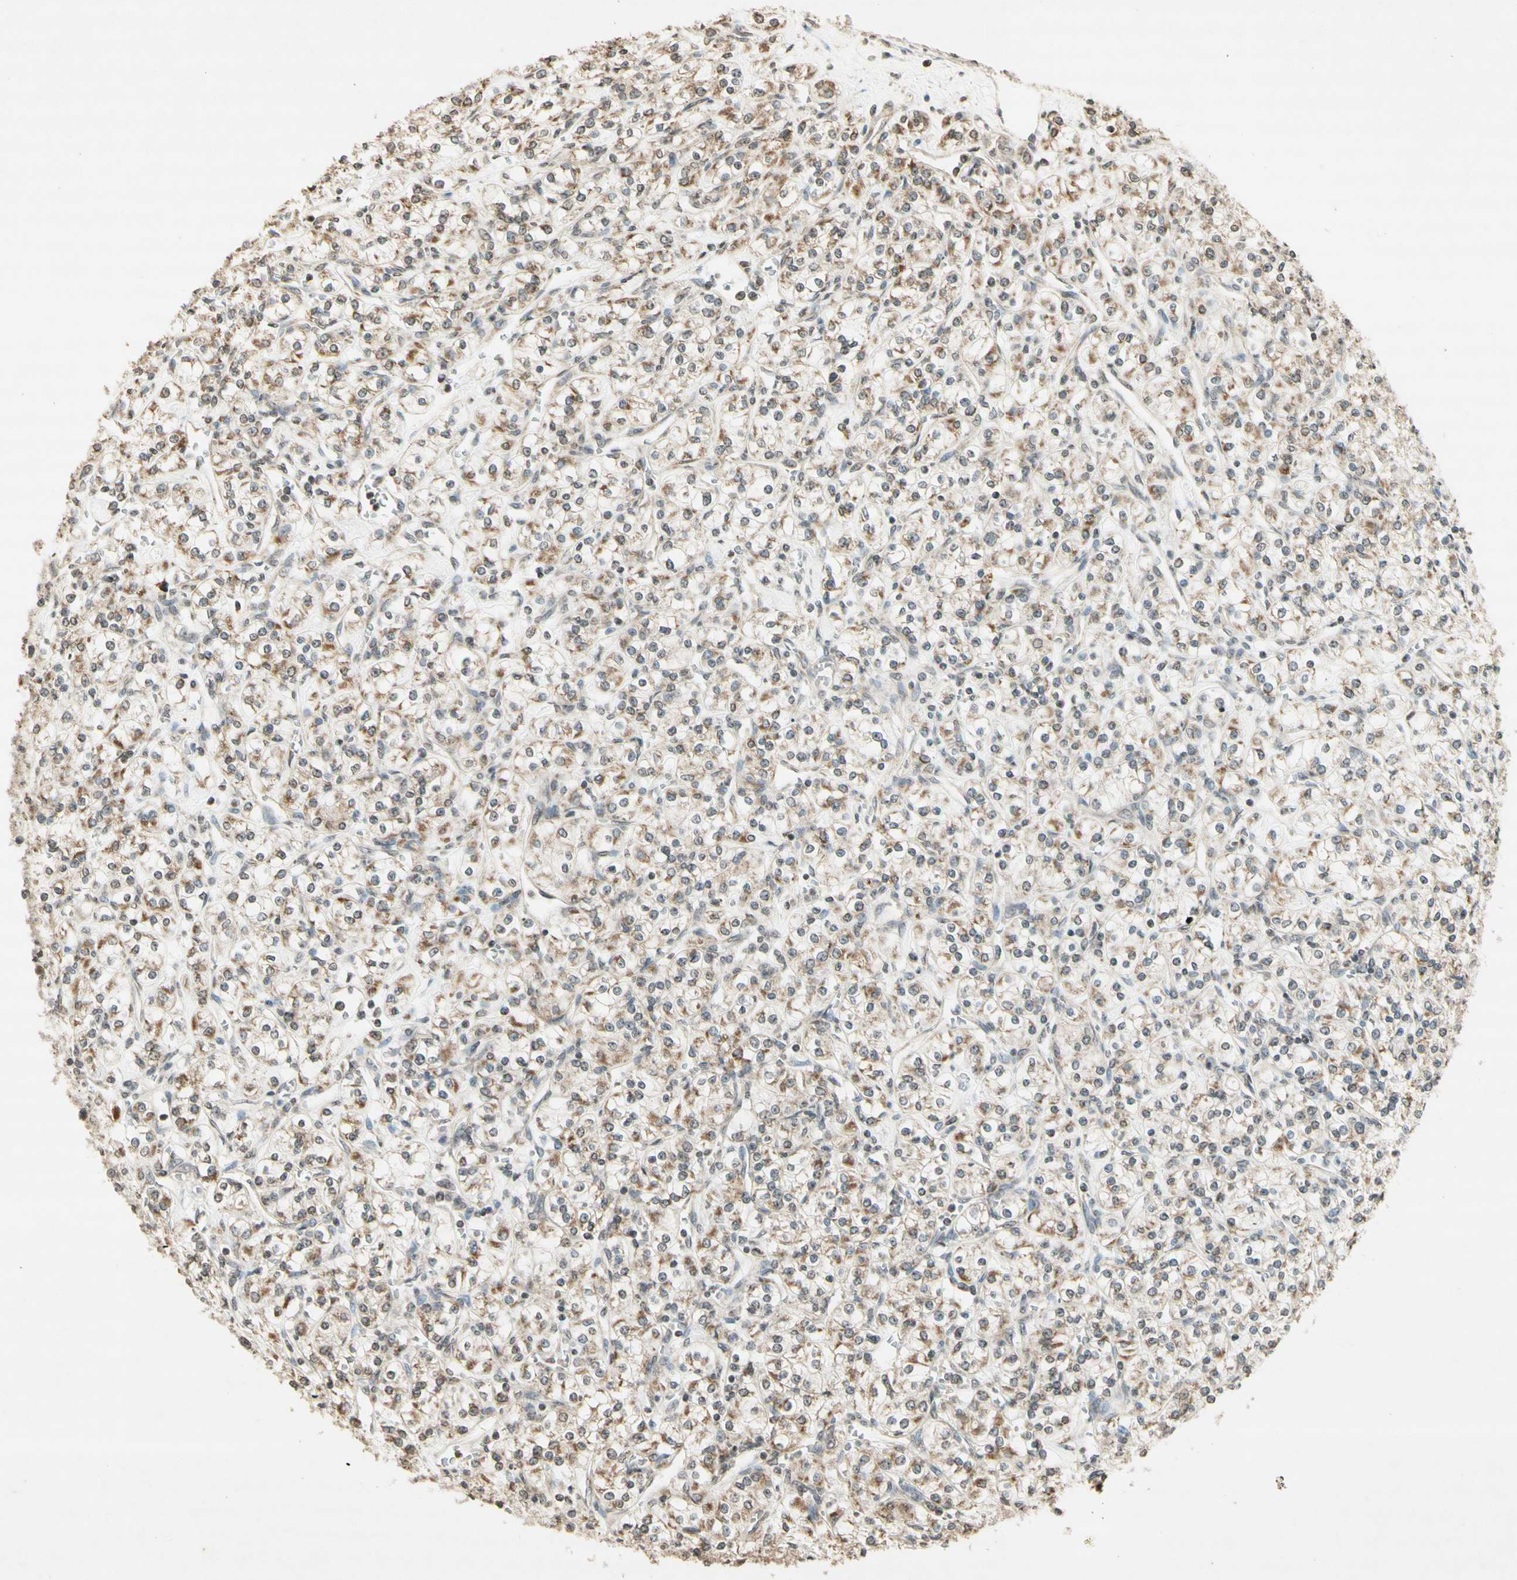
{"staining": {"intensity": "moderate", "quantity": "<25%", "location": "cytoplasmic/membranous"}, "tissue": "renal cancer", "cell_type": "Tumor cells", "image_type": "cancer", "snomed": [{"axis": "morphology", "description": "Adenocarcinoma, NOS"}, {"axis": "topography", "description": "Kidney"}], "caption": "Tumor cells reveal low levels of moderate cytoplasmic/membranous expression in about <25% of cells in renal adenocarcinoma.", "gene": "CCNI", "patient": {"sex": "male", "age": 77}}